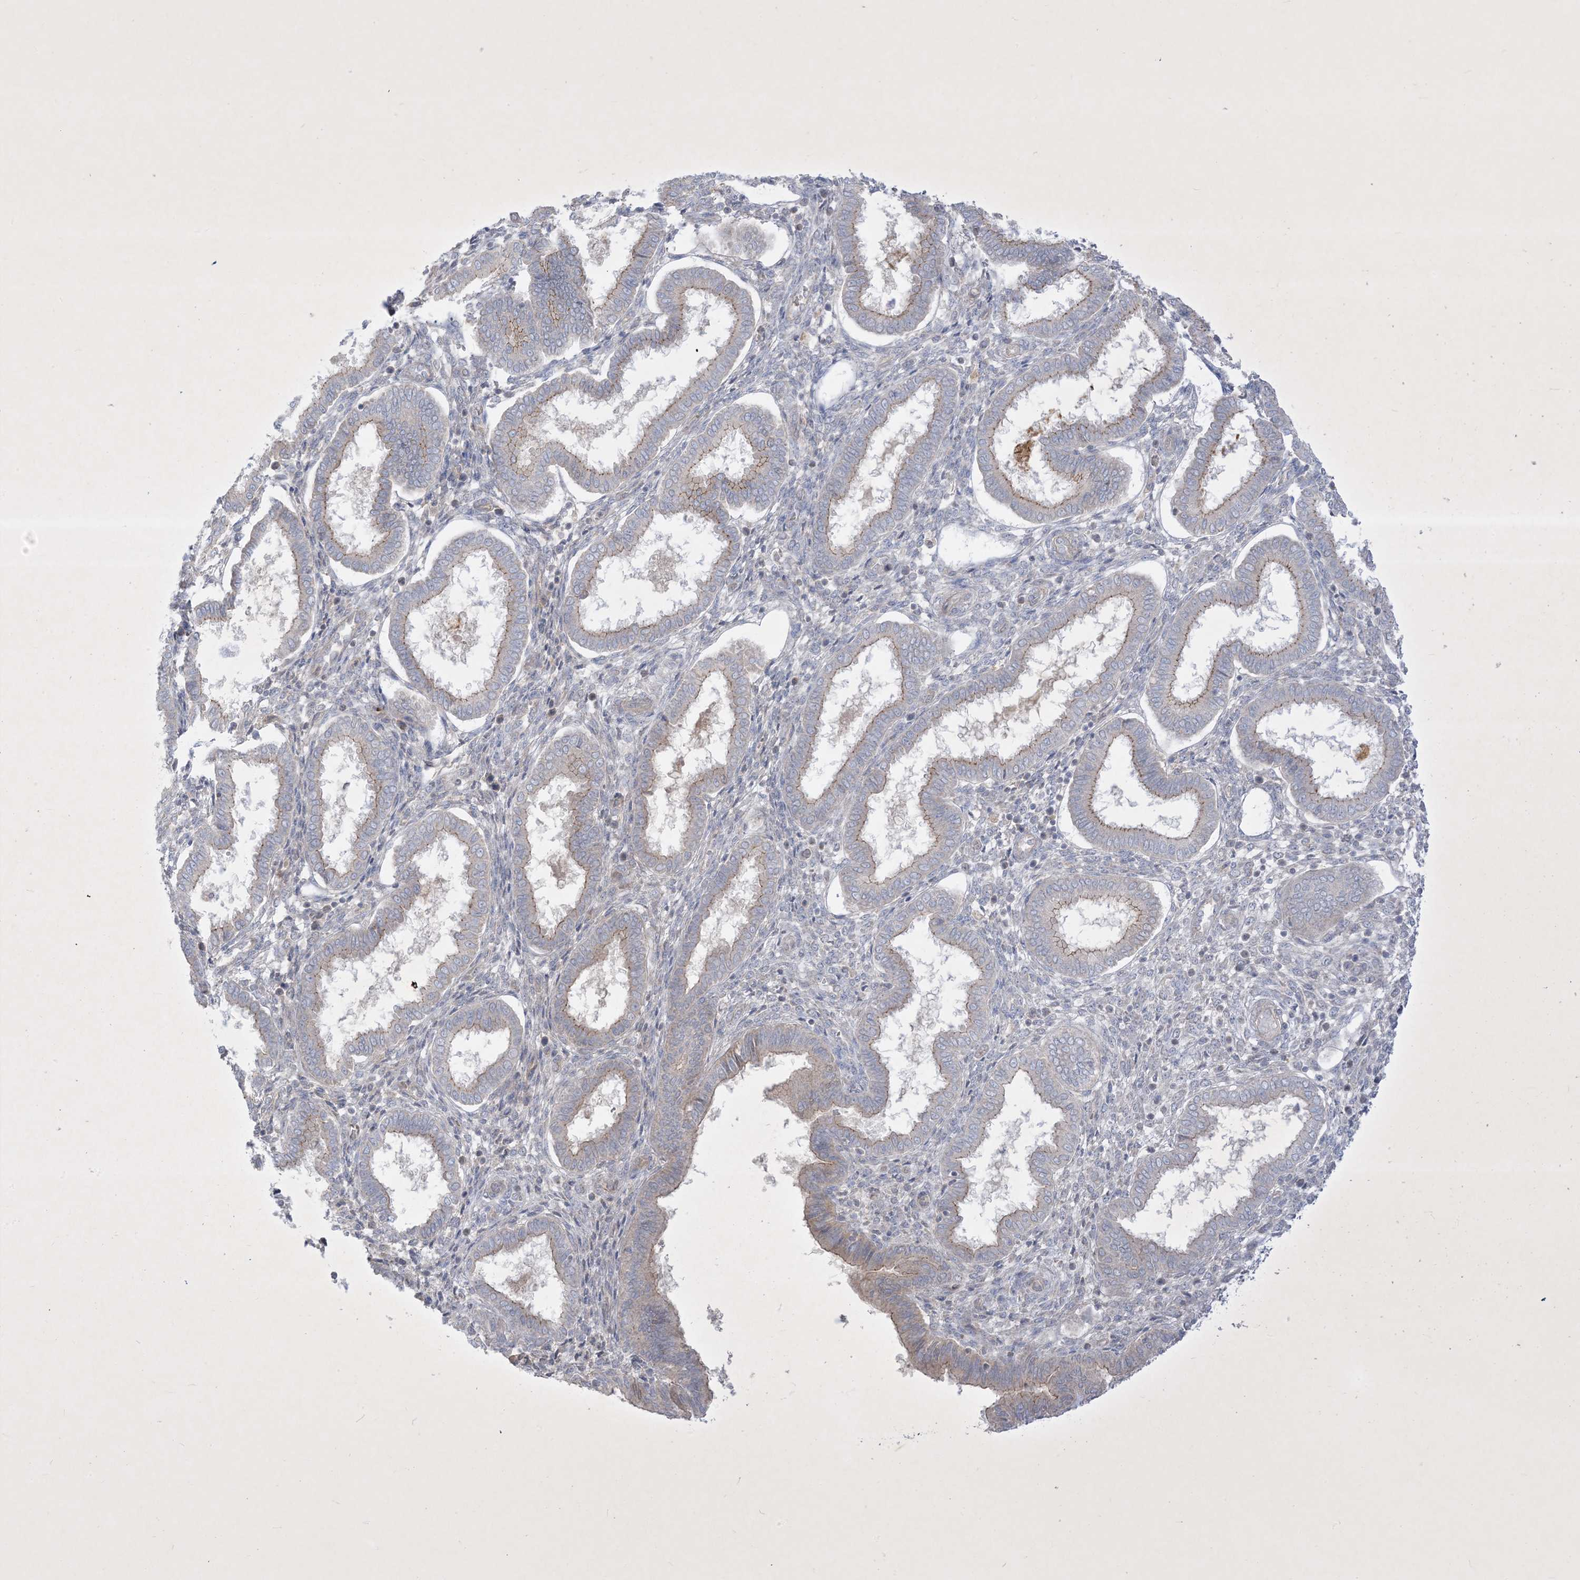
{"staining": {"intensity": "negative", "quantity": "none", "location": "none"}, "tissue": "endometrium", "cell_type": "Cells in endometrial stroma", "image_type": "normal", "snomed": [{"axis": "morphology", "description": "Normal tissue, NOS"}, {"axis": "topography", "description": "Endometrium"}], "caption": "Unremarkable endometrium was stained to show a protein in brown. There is no significant positivity in cells in endometrial stroma. (Stains: DAB (3,3'-diaminobenzidine) immunohistochemistry (IHC) with hematoxylin counter stain, Microscopy: brightfield microscopy at high magnification).", "gene": "PLEKHA3", "patient": {"sex": "female", "age": 24}}